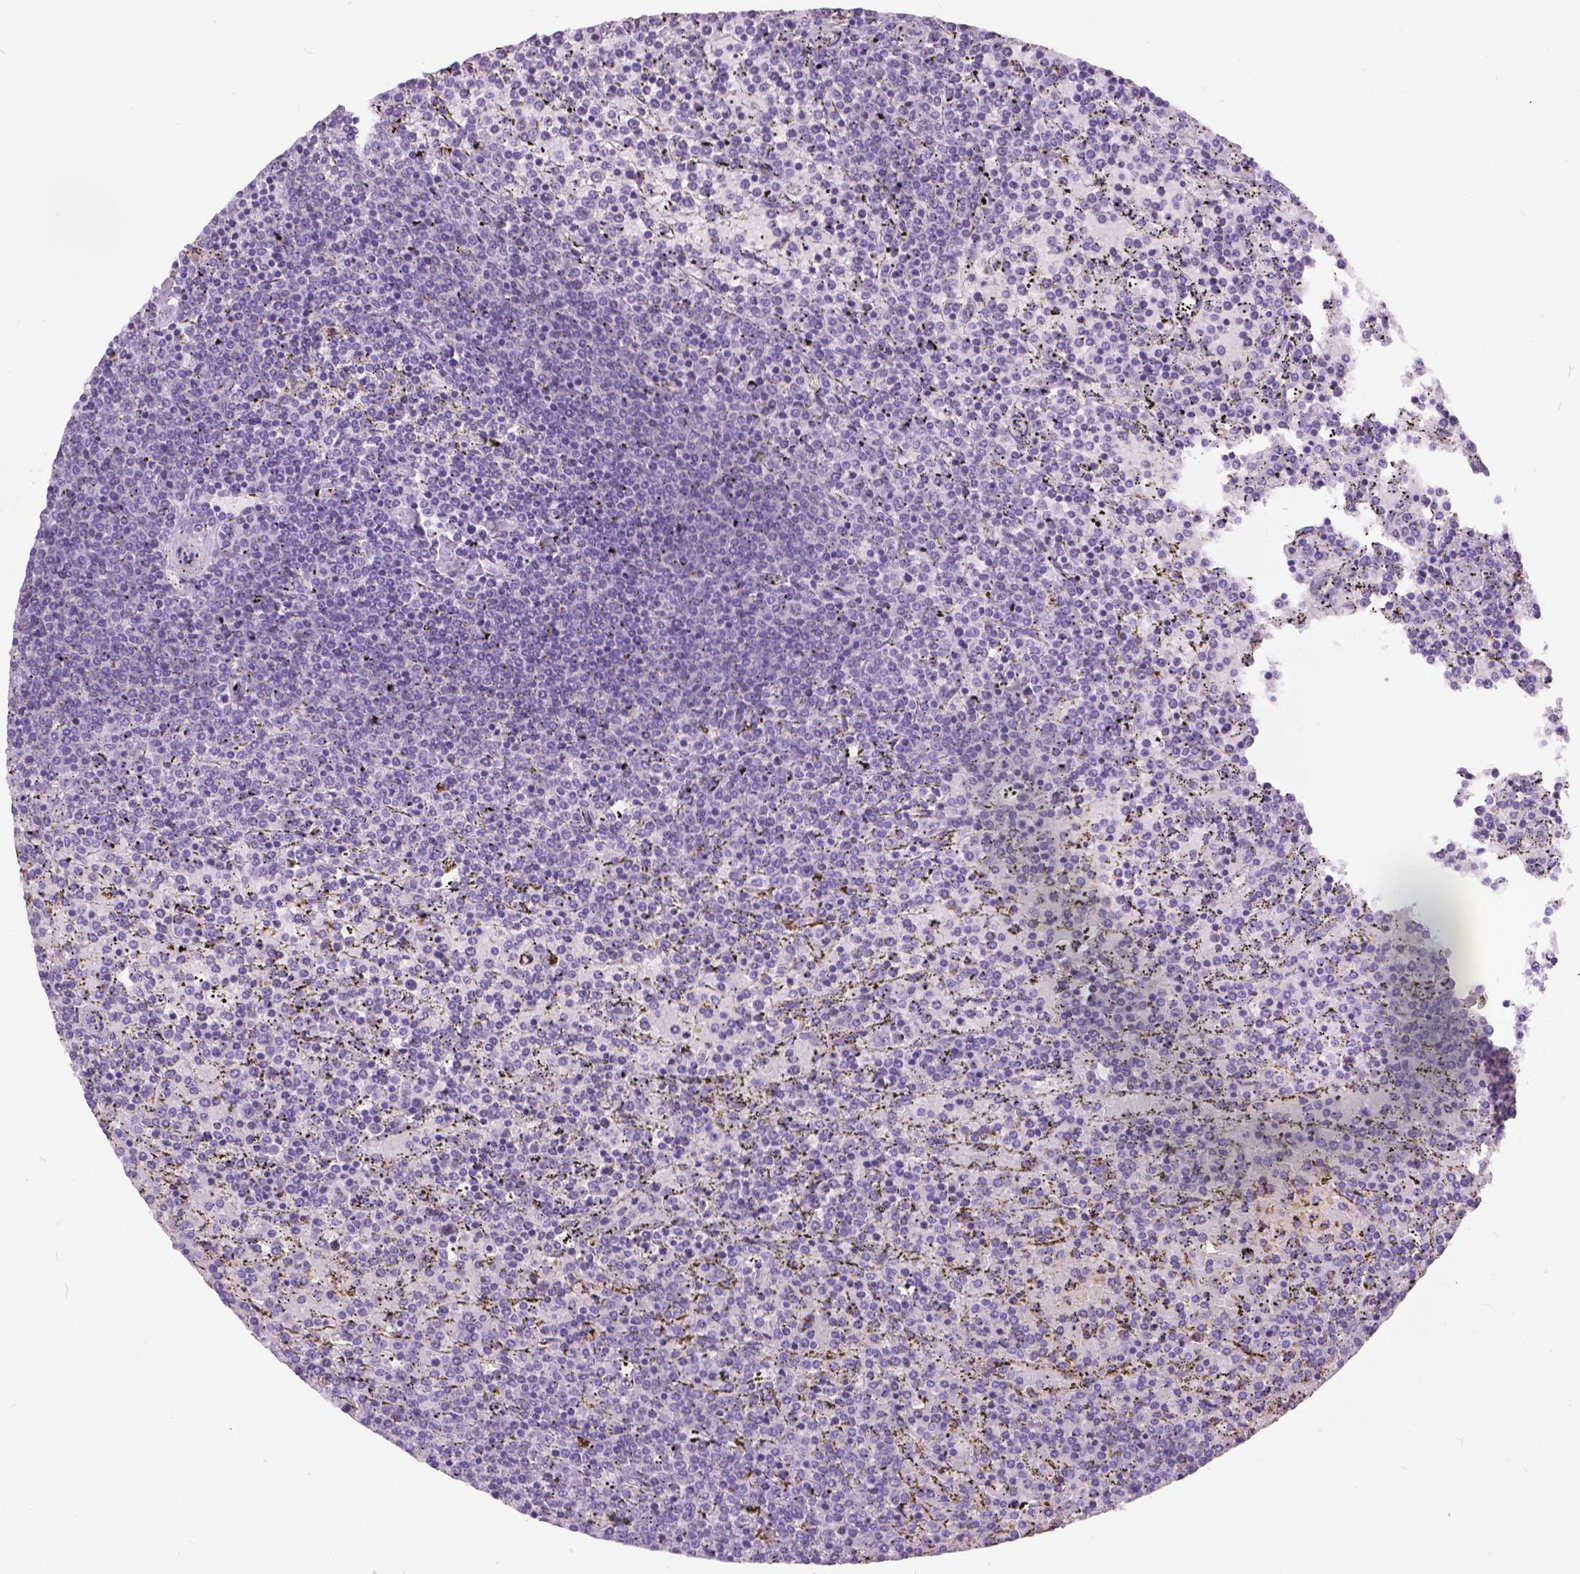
{"staining": {"intensity": "negative", "quantity": "none", "location": "none"}, "tissue": "lymphoma", "cell_type": "Tumor cells", "image_type": "cancer", "snomed": [{"axis": "morphology", "description": "Malignant lymphoma, non-Hodgkin's type, Low grade"}, {"axis": "topography", "description": "Spleen"}], "caption": "Immunohistochemistry (IHC) image of neoplastic tissue: low-grade malignant lymphoma, non-Hodgkin's type stained with DAB (3,3'-diaminobenzidine) shows no significant protein expression in tumor cells.", "gene": "TP53TG5", "patient": {"sex": "female", "age": 77}}